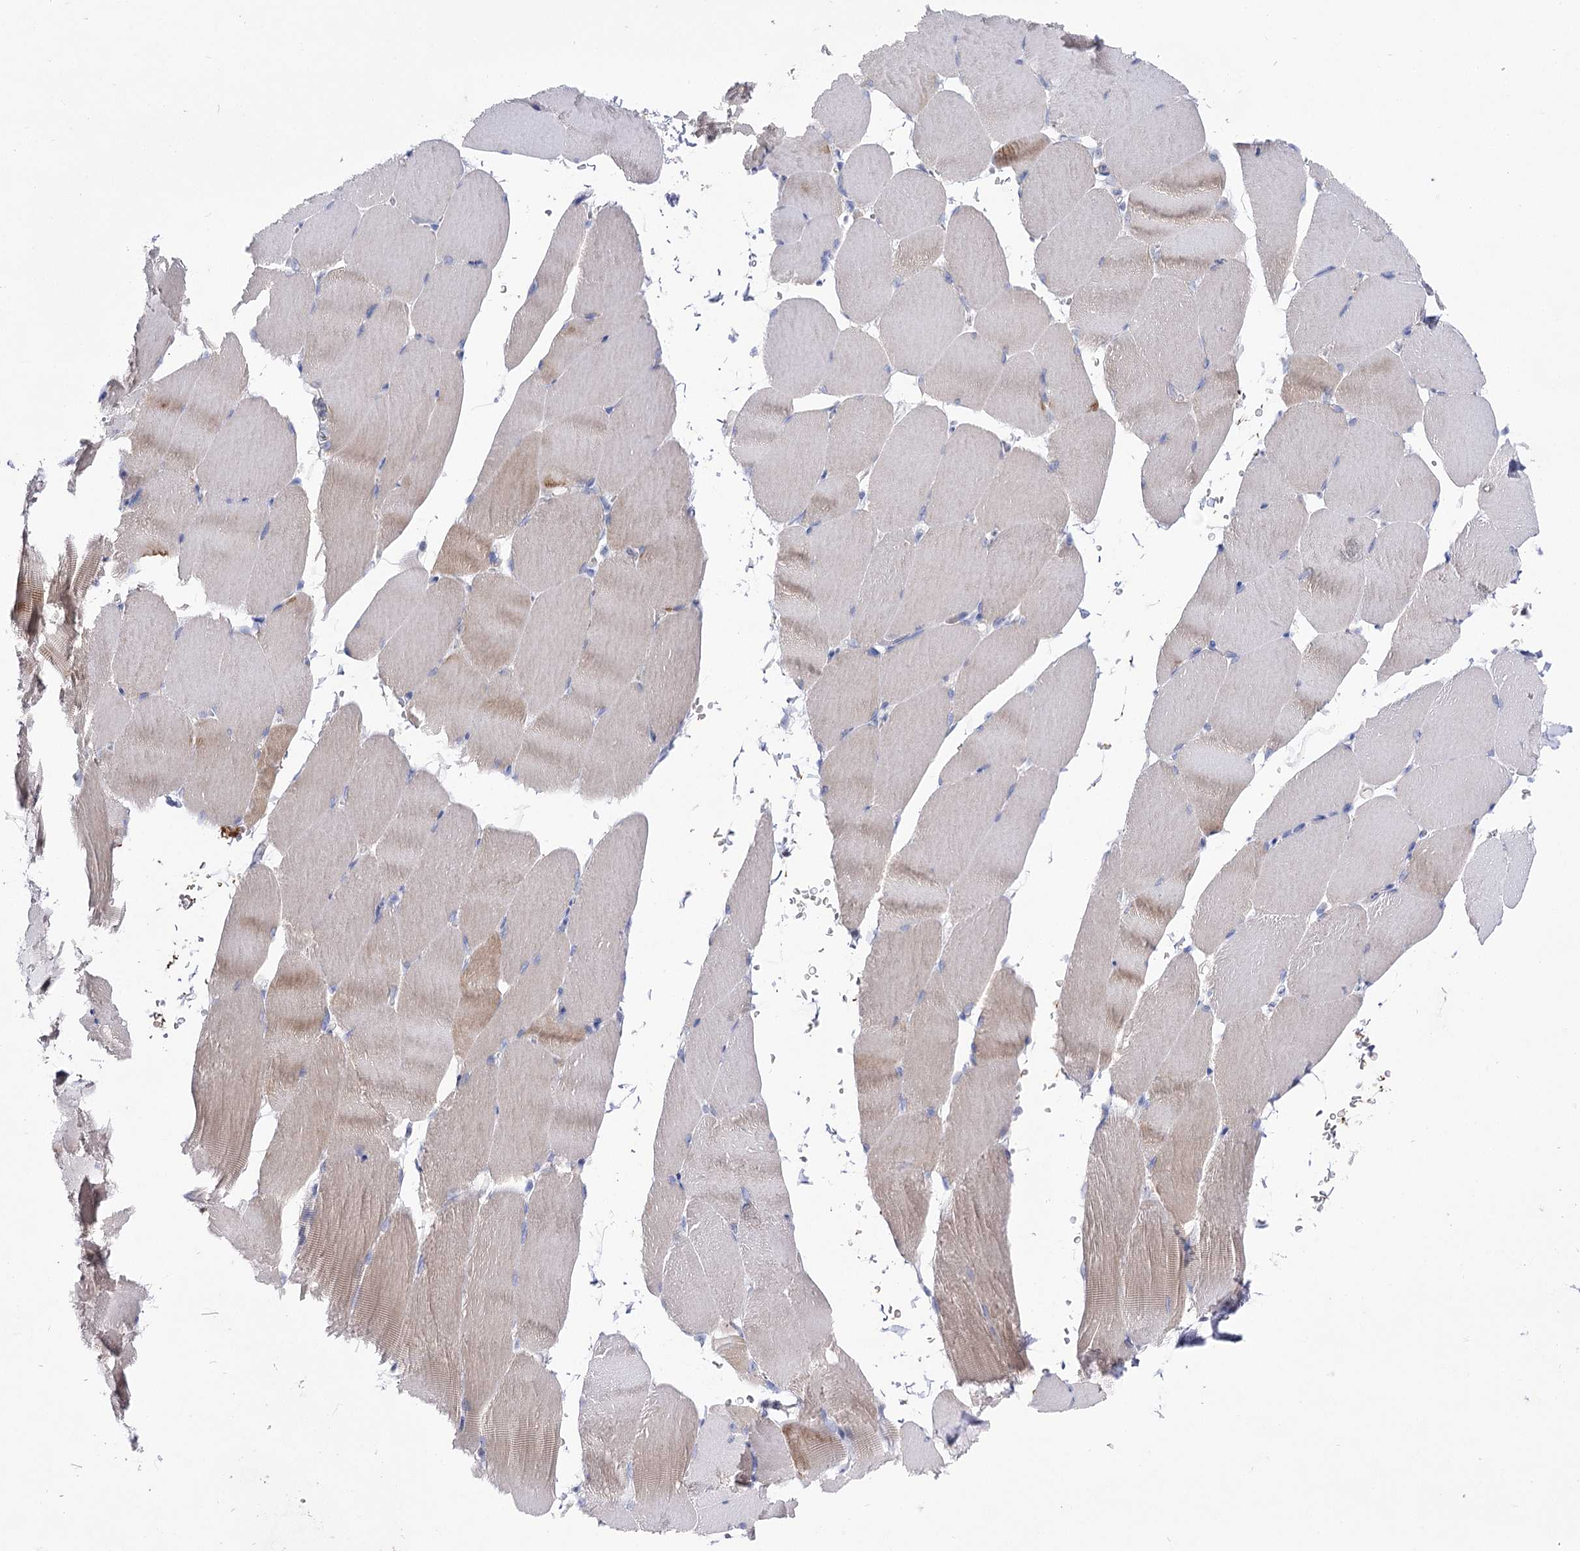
{"staining": {"intensity": "moderate", "quantity": "<25%", "location": "cytoplasmic/membranous"}, "tissue": "skeletal muscle", "cell_type": "Myocytes", "image_type": "normal", "snomed": [{"axis": "morphology", "description": "Normal tissue, NOS"}, {"axis": "topography", "description": "Skeletal muscle"}, {"axis": "topography", "description": "Parathyroid gland"}], "caption": "Skeletal muscle was stained to show a protein in brown. There is low levels of moderate cytoplasmic/membranous staining in about <25% of myocytes. The protein is shown in brown color, while the nuclei are stained blue.", "gene": "NRAP", "patient": {"sex": "female", "age": 37}}